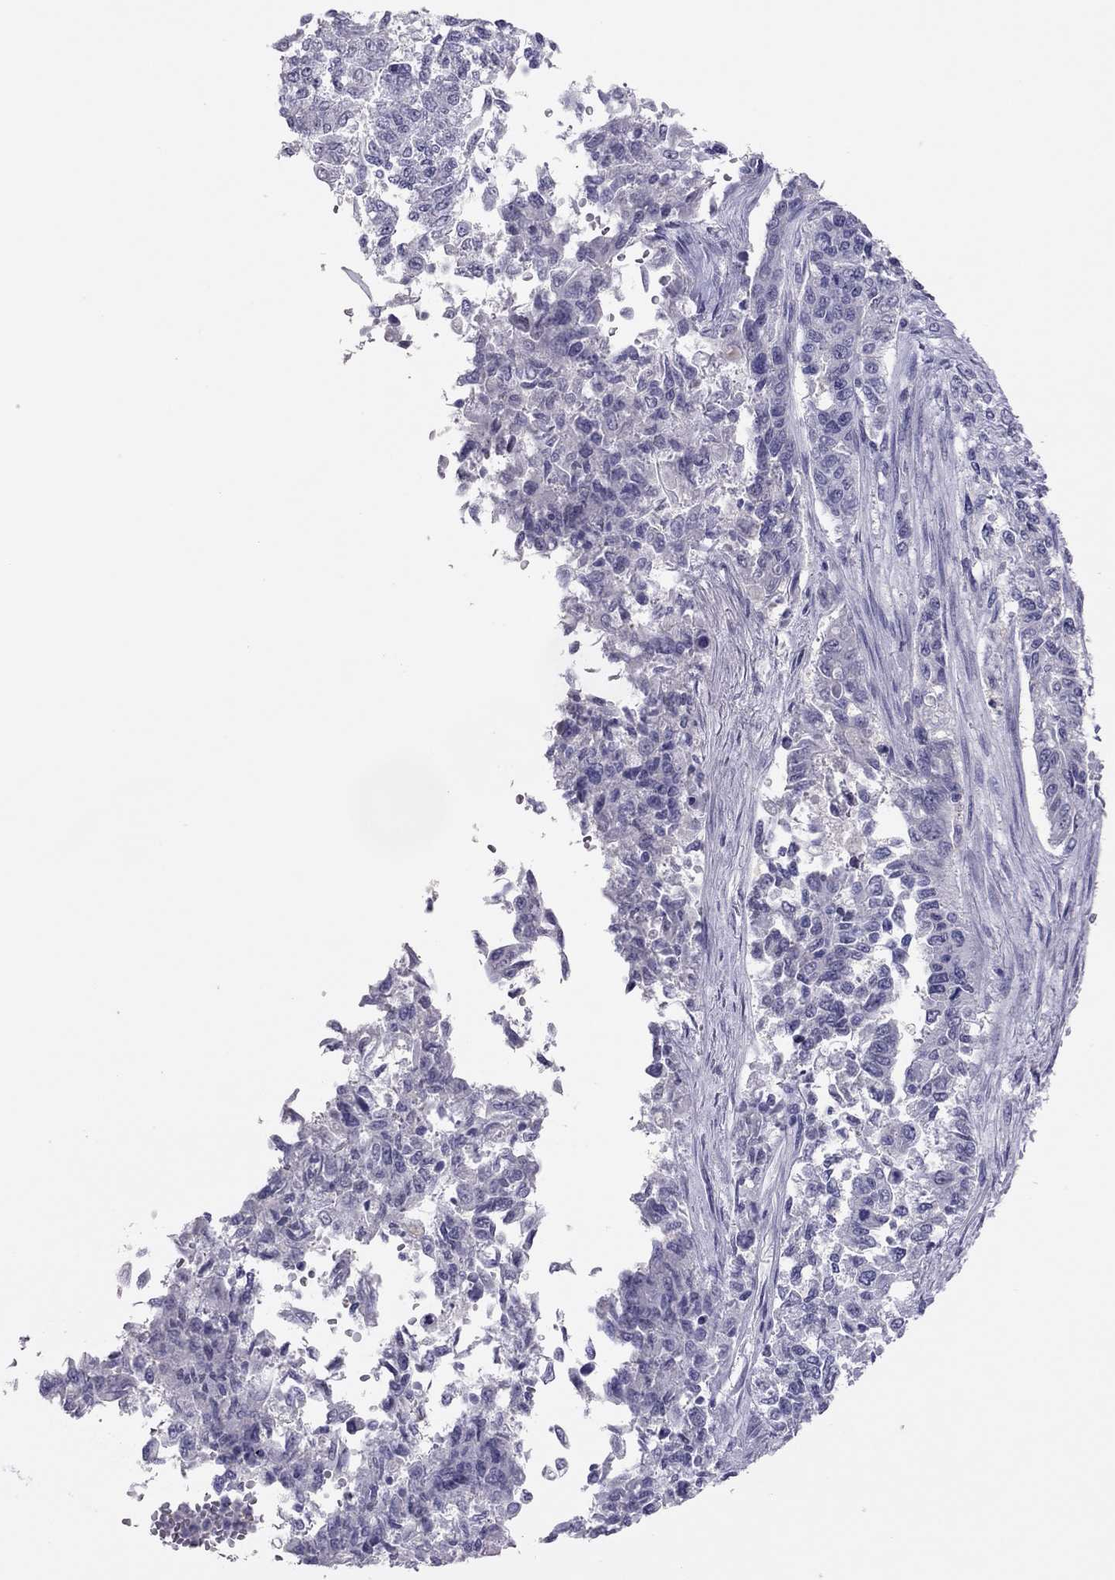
{"staining": {"intensity": "negative", "quantity": "none", "location": "none"}, "tissue": "endometrial cancer", "cell_type": "Tumor cells", "image_type": "cancer", "snomed": [{"axis": "morphology", "description": "Adenocarcinoma, NOS"}, {"axis": "topography", "description": "Uterus"}], "caption": "The image exhibits no staining of tumor cells in endometrial adenocarcinoma. The staining is performed using DAB brown chromogen with nuclei counter-stained in using hematoxylin.", "gene": "PHOX2A", "patient": {"sex": "female", "age": 59}}